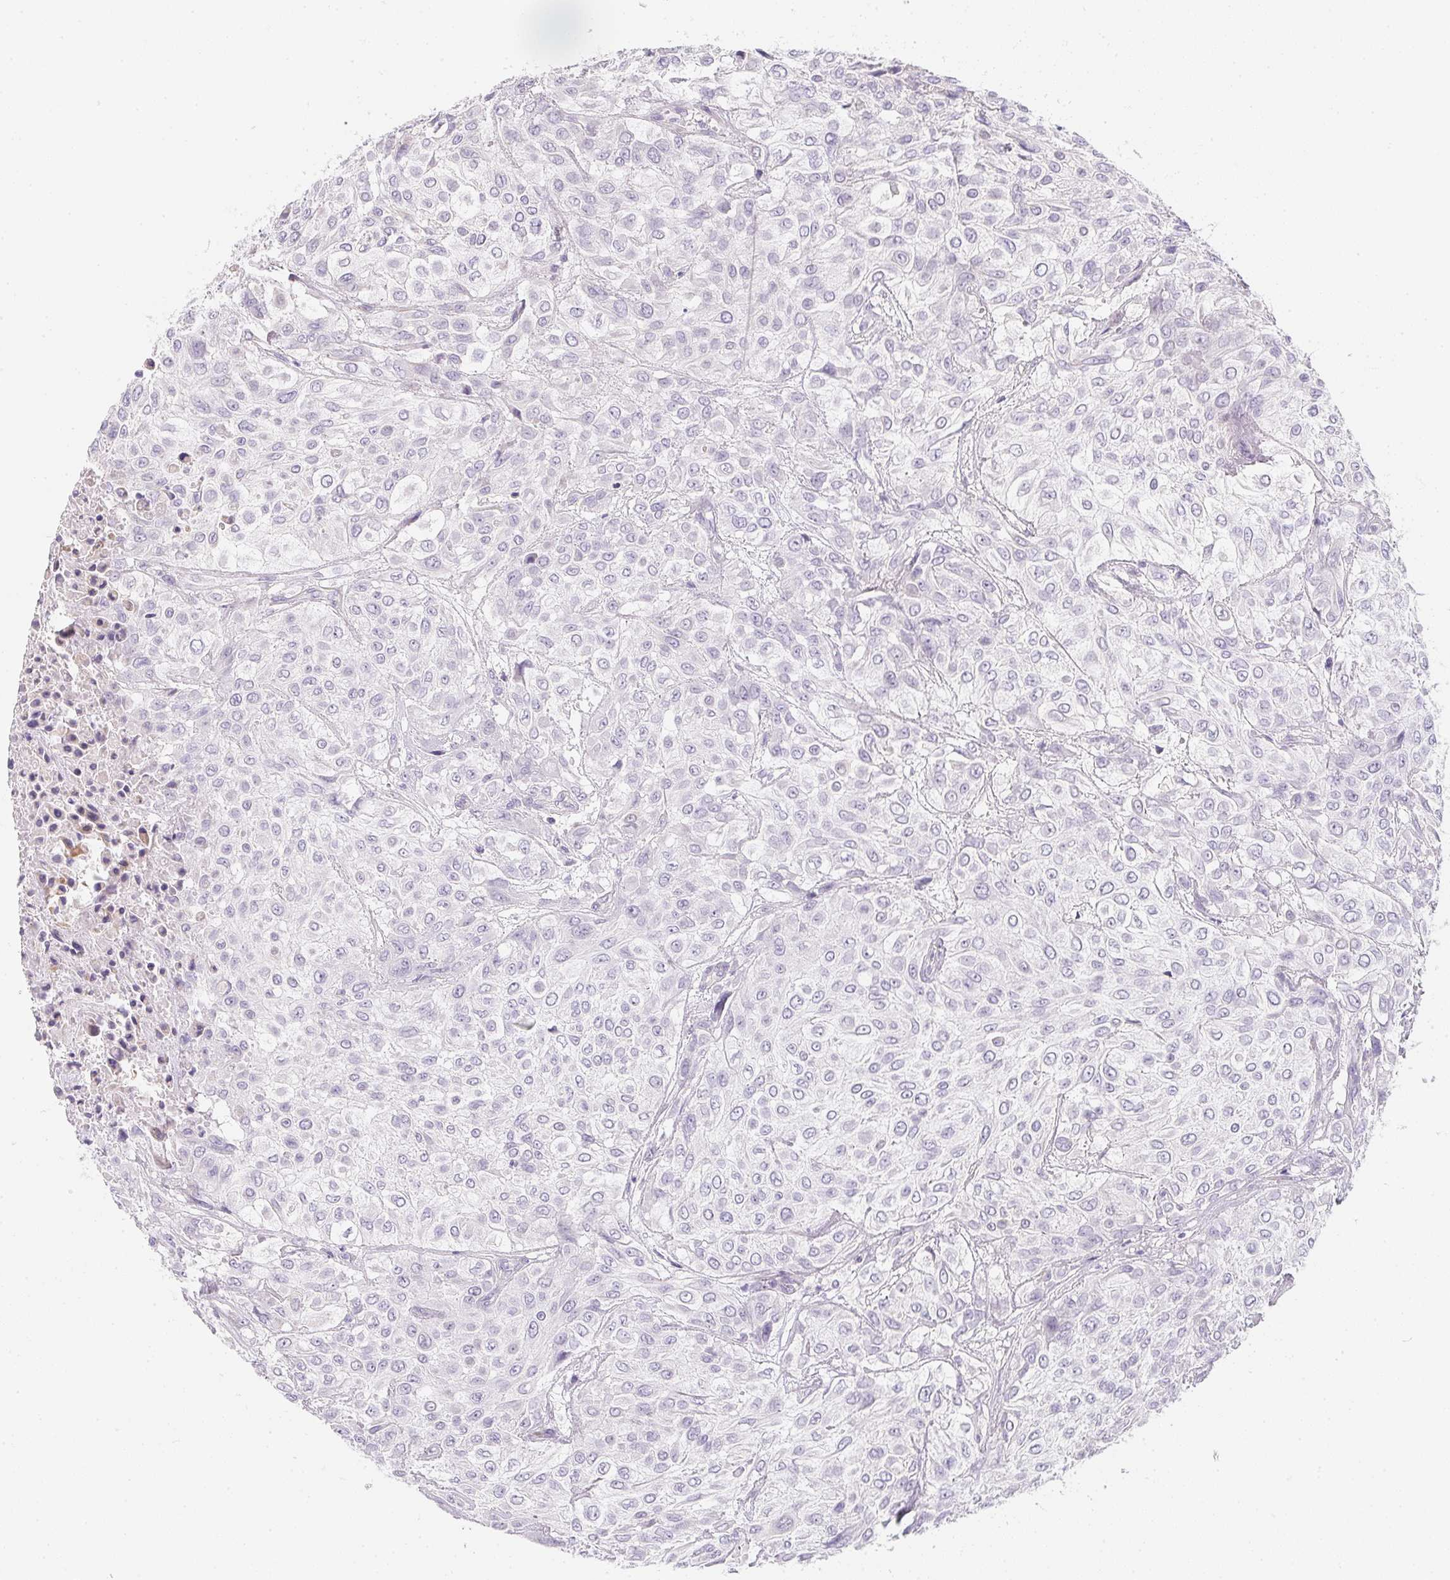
{"staining": {"intensity": "negative", "quantity": "none", "location": "none"}, "tissue": "urothelial cancer", "cell_type": "Tumor cells", "image_type": "cancer", "snomed": [{"axis": "morphology", "description": "Urothelial carcinoma, High grade"}, {"axis": "topography", "description": "Urinary bladder"}], "caption": "Immunohistochemistry histopathology image of neoplastic tissue: urothelial carcinoma (high-grade) stained with DAB shows no significant protein staining in tumor cells.", "gene": "MAP1A", "patient": {"sex": "male", "age": 57}}